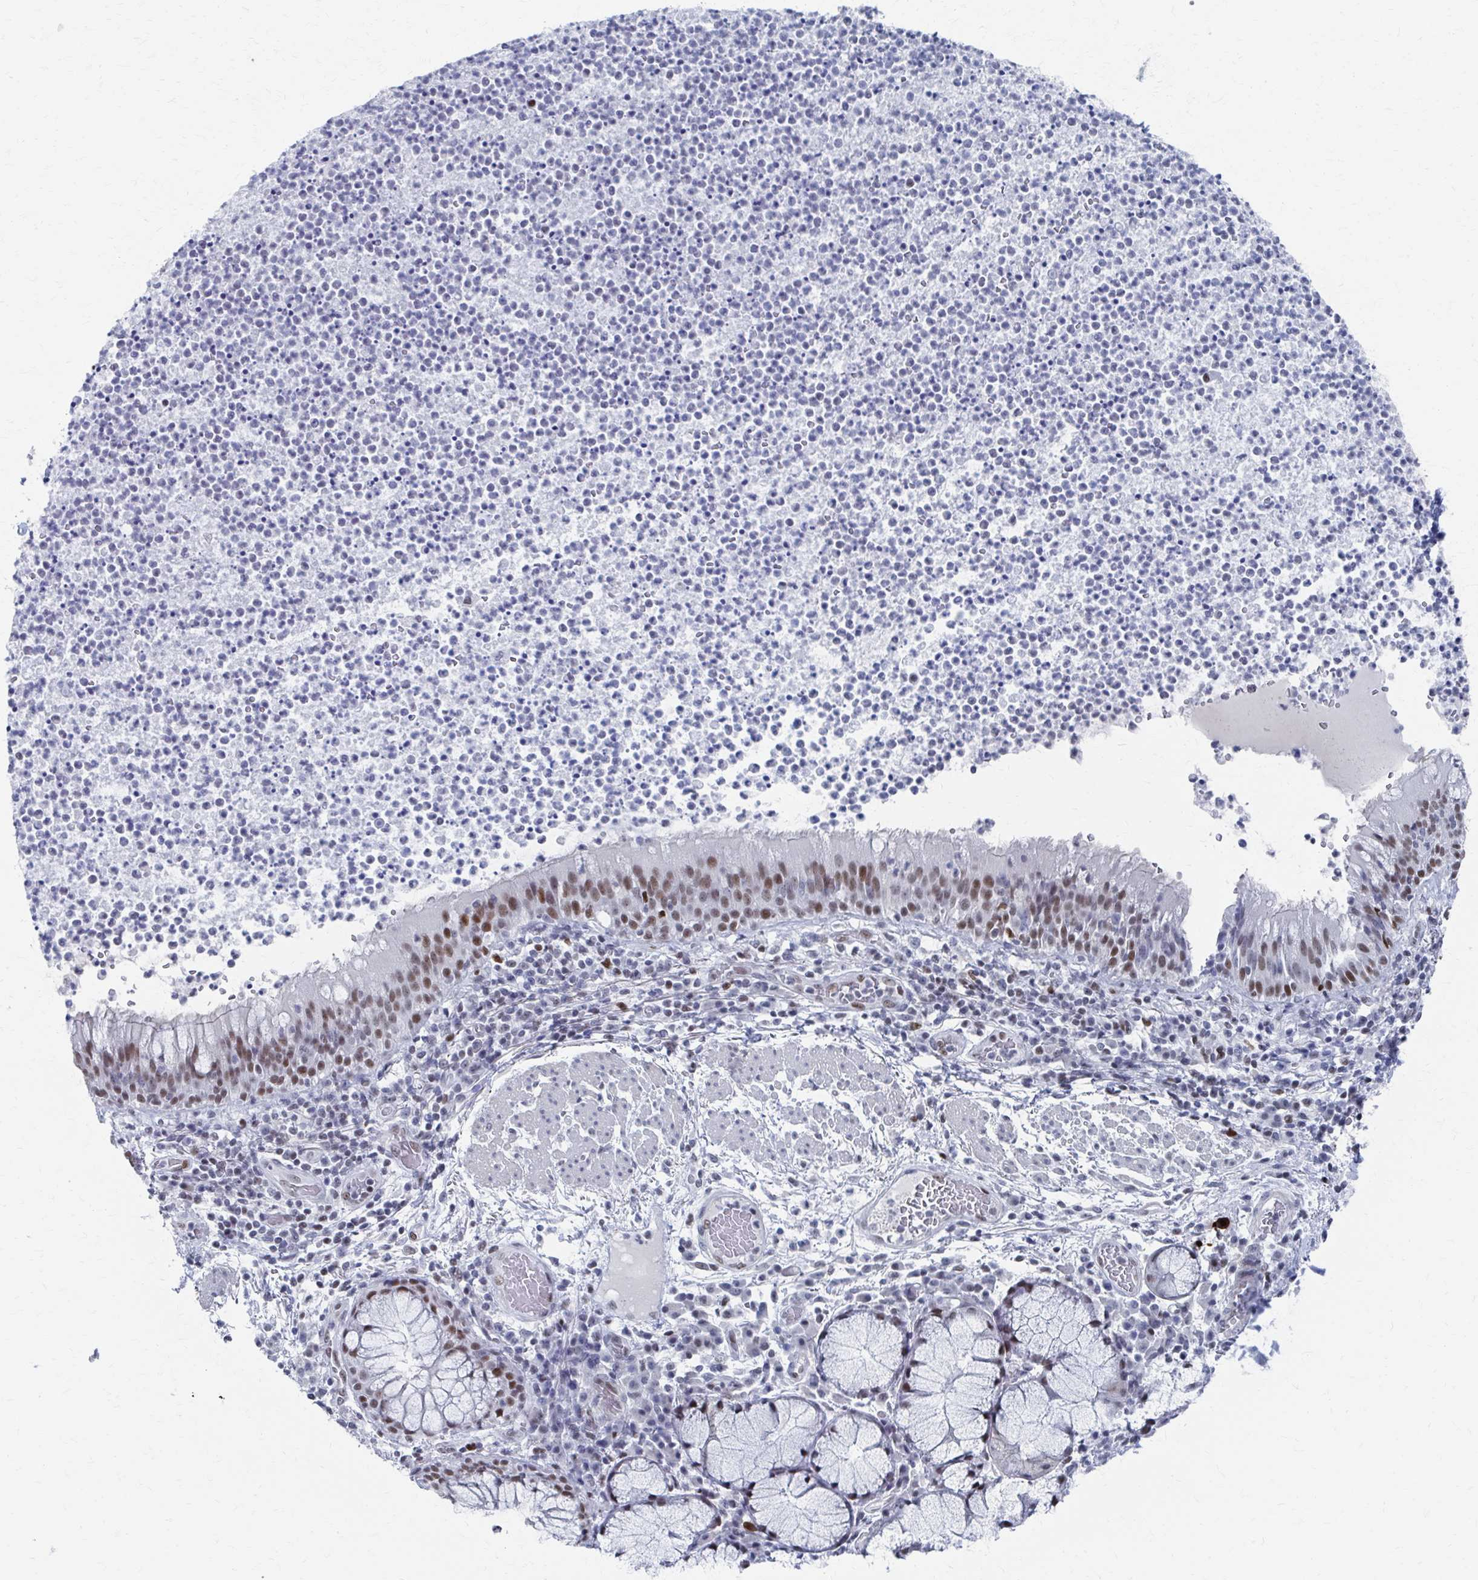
{"staining": {"intensity": "moderate", "quantity": ">75%", "location": "nuclear"}, "tissue": "bronchus", "cell_type": "Respiratory epithelial cells", "image_type": "normal", "snomed": [{"axis": "morphology", "description": "Normal tissue, NOS"}, {"axis": "topography", "description": "Lymph node"}, {"axis": "topography", "description": "Bronchus"}], "caption": "Moderate nuclear staining for a protein is appreciated in approximately >75% of respiratory epithelial cells of benign bronchus using immunohistochemistry (IHC).", "gene": "CDIN1", "patient": {"sex": "male", "age": 56}}